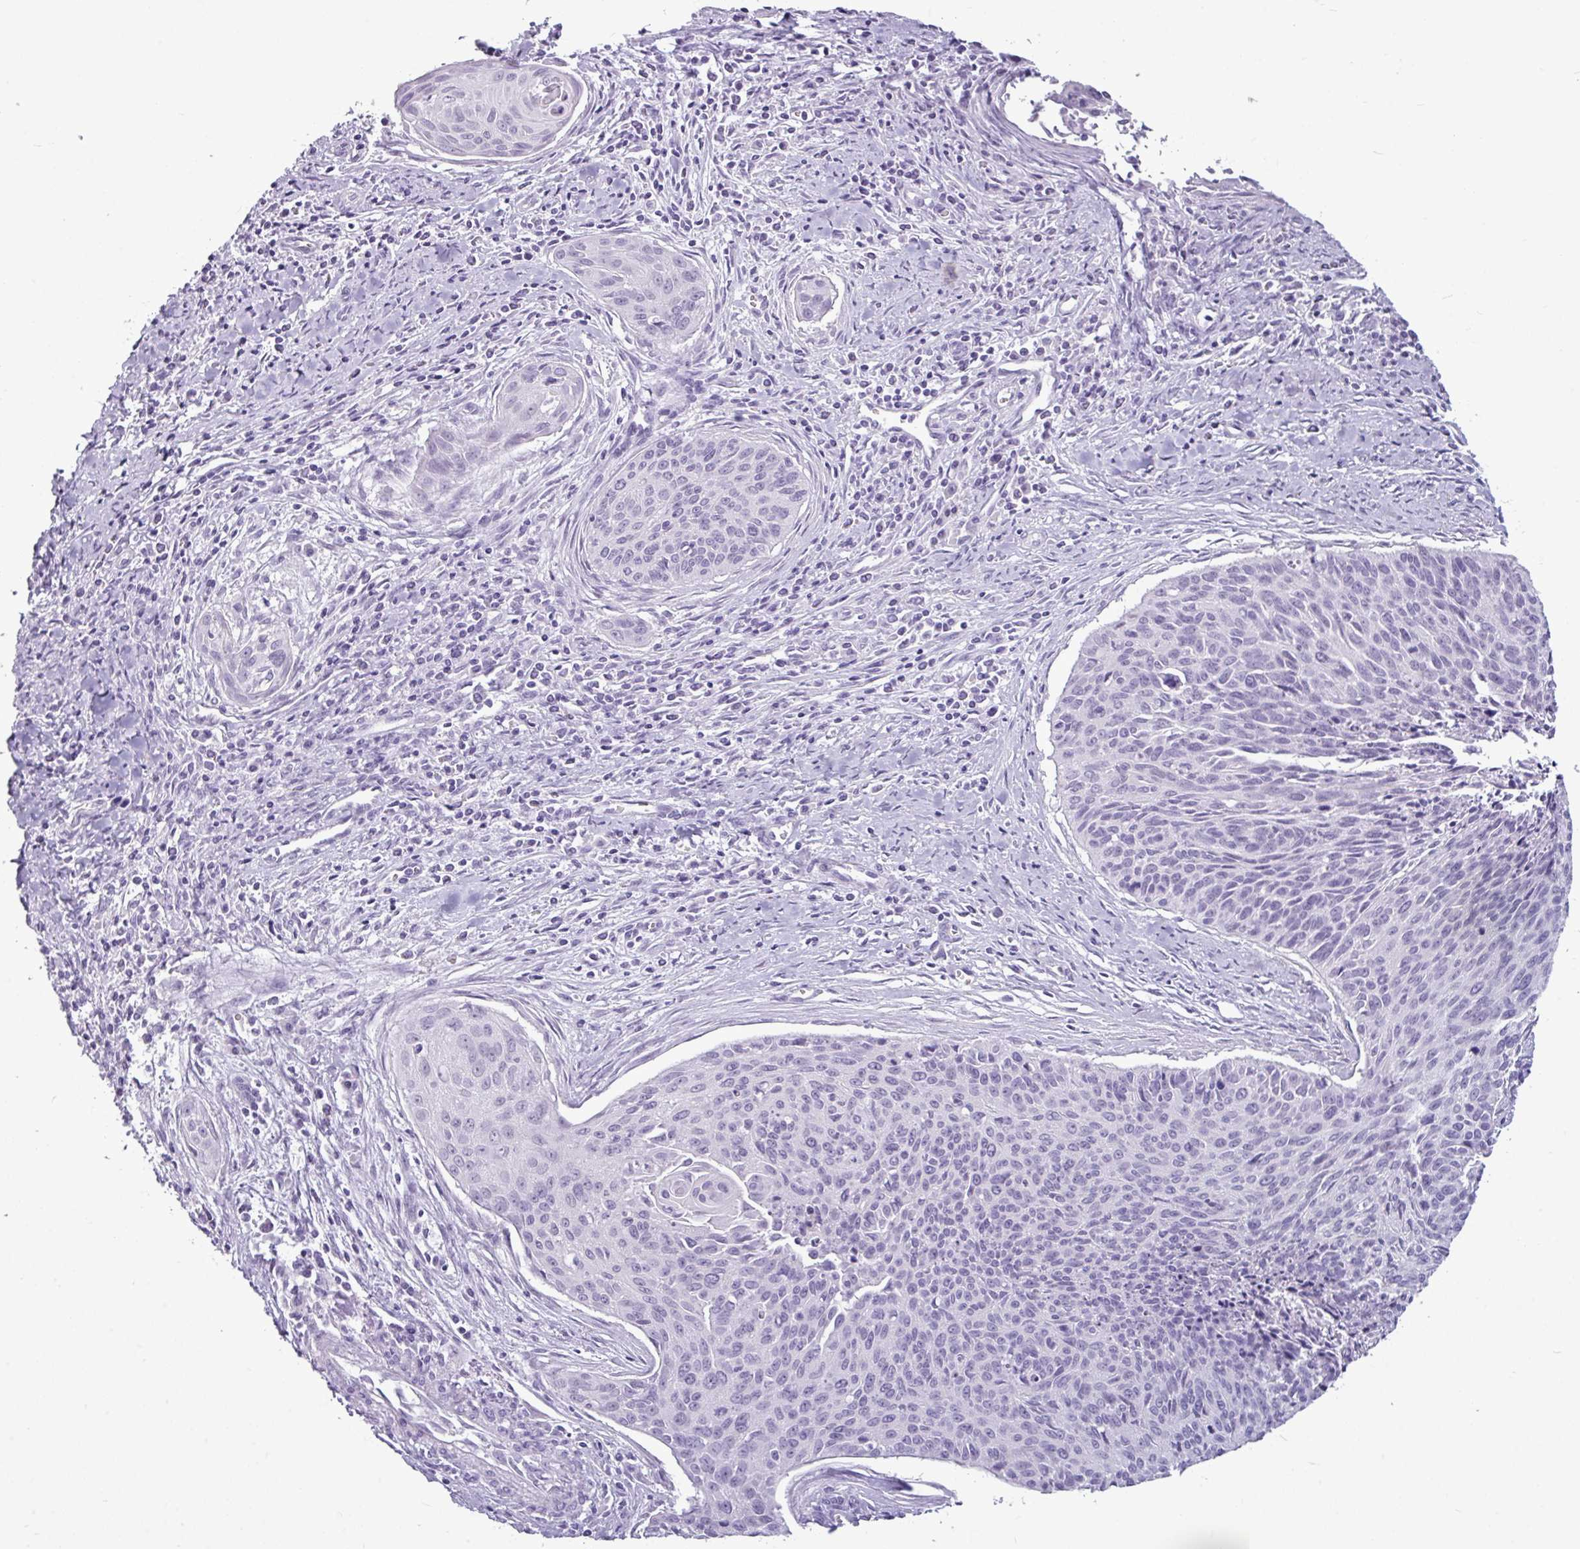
{"staining": {"intensity": "negative", "quantity": "none", "location": "none"}, "tissue": "cervical cancer", "cell_type": "Tumor cells", "image_type": "cancer", "snomed": [{"axis": "morphology", "description": "Squamous cell carcinoma, NOS"}, {"axis": "topography", "description": "Cervix"}], "caption": "This is an IHC photomicrograph of human cervical cancer. There is no staining in tumor cells.", "gene": "AMY2A", "patient": {"sex": "female", "age": 55}}